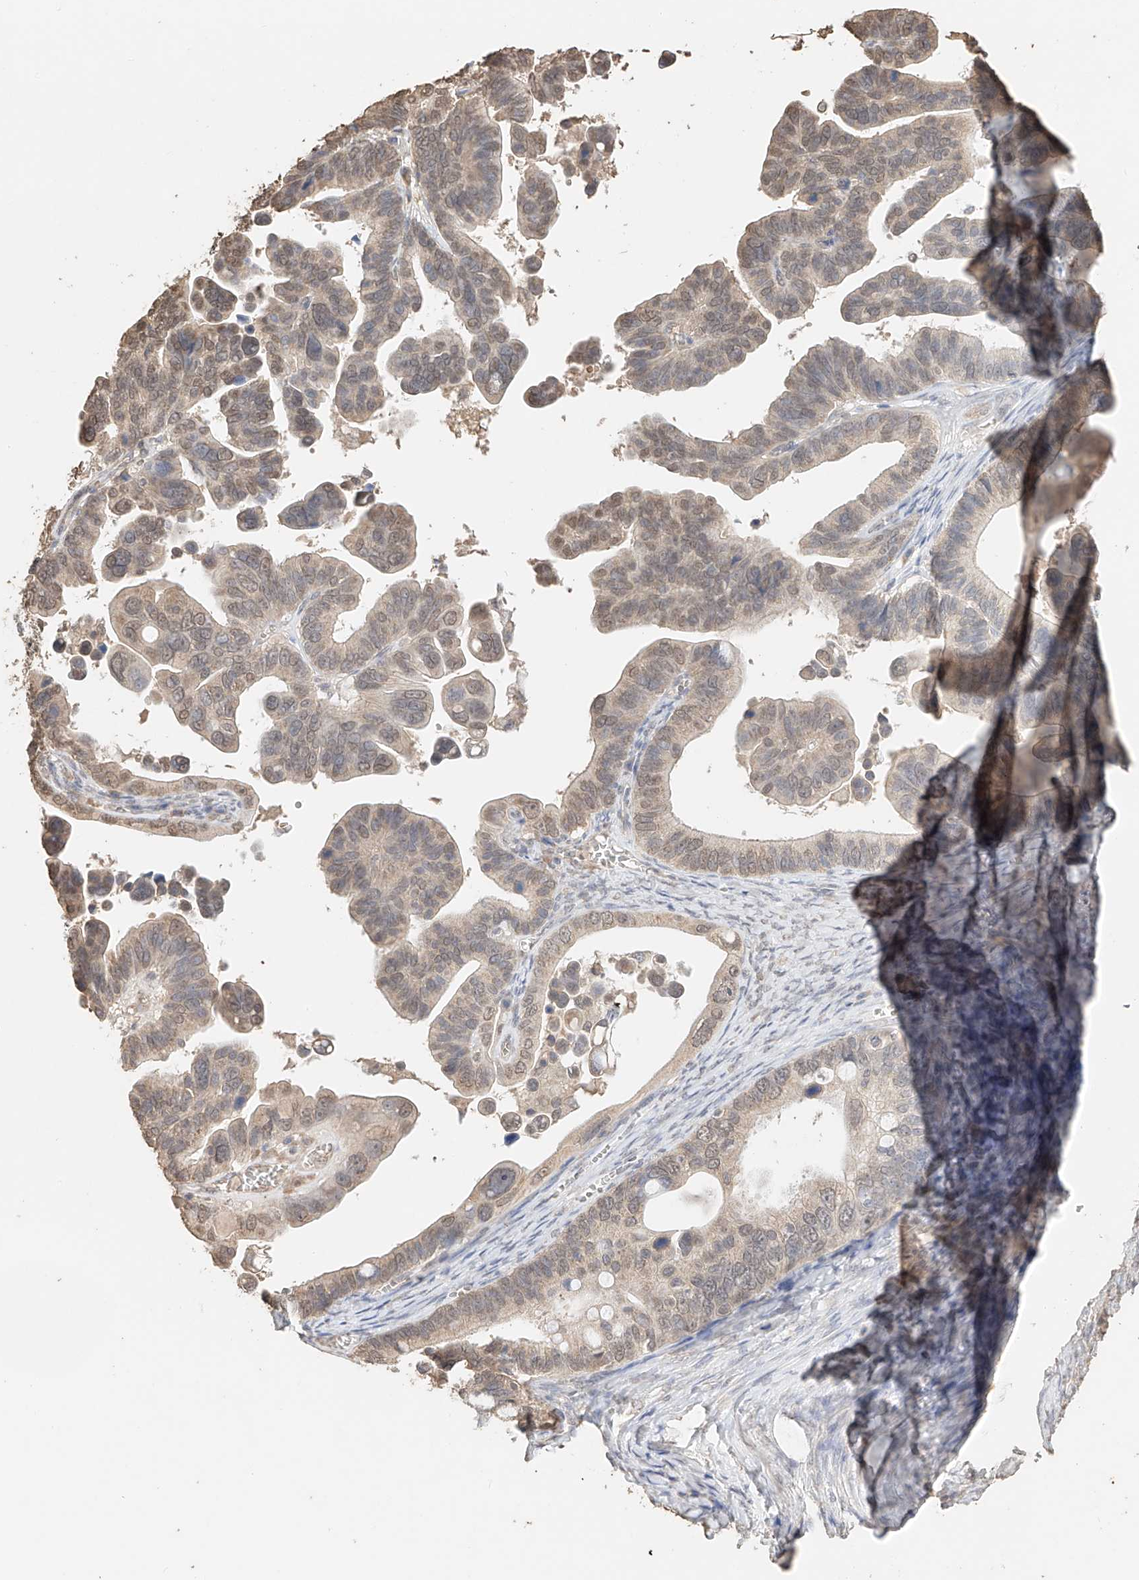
{"staining": {"intensity": "weak", "quantity": ">75%", "location": "cytoplasmic/membranous,nuclear"}, "tissue": "ovarian cancer", "cell_type": "Tumor cells", "image_type": "cancer", "snomed": [{"axis": "morphology", "description": "Cystadenocarcinoma, serous, NOS"}, {"axis": "topography", "description": "Ovary"}], "caption": "Ovarian cancer stained with a brown dye displays weak cytoplasmic/membranous and nuclear positive positivity in approximately >75% of tumor cells.", "gene": "IL22RA2", "patient": {"sex": "female", "age": 56}}